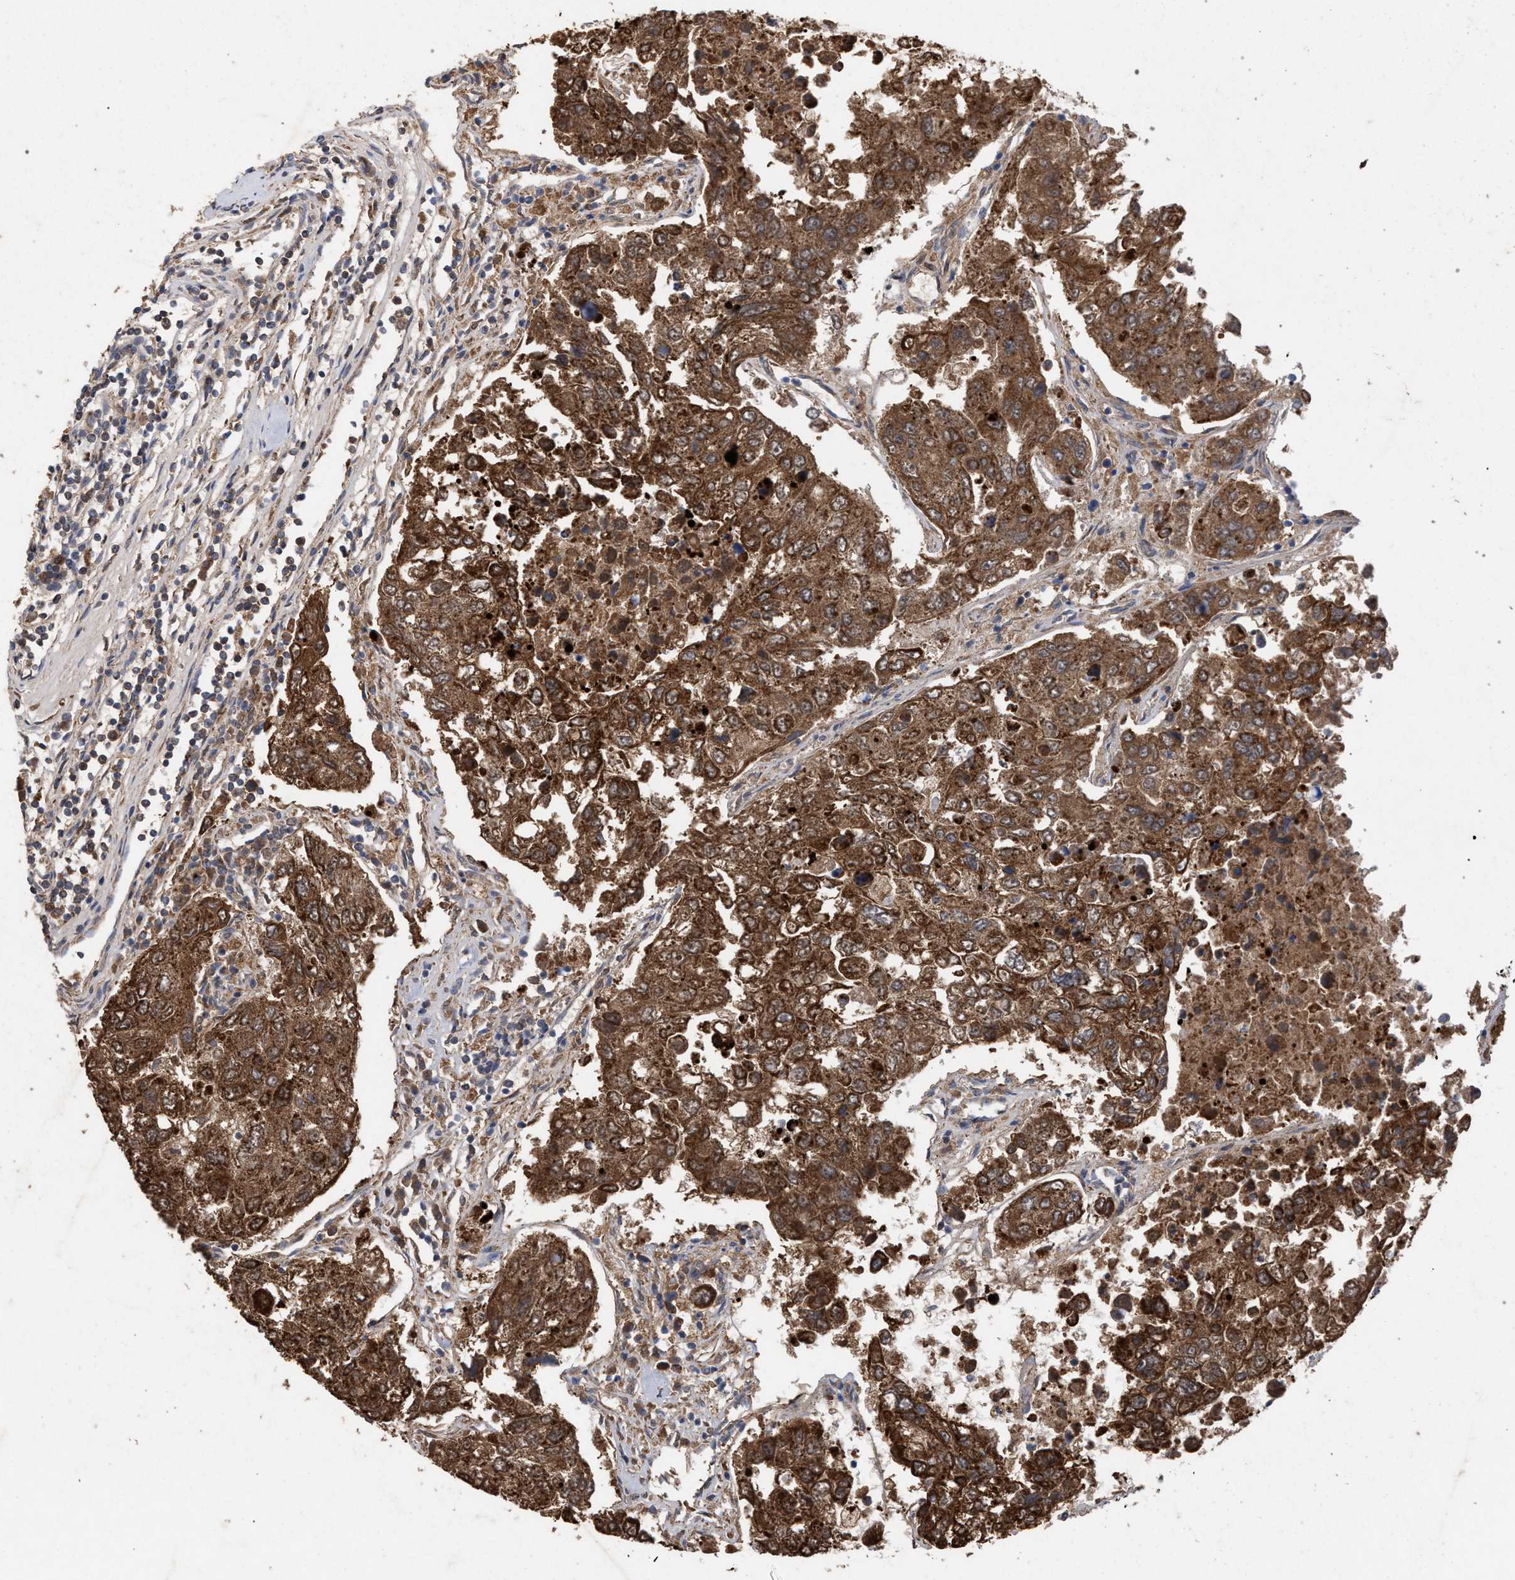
{"staining": {"intensity": "moderate", "quantity": ">75%", "location": "cytoplasmic/membranous"}, "tissue": "urothelial cancer", "cell_type": "Tumor cells", "image_type": "cancer", "snomed": [{"axis": "morphology", "description": "Urothelial carcinoma, High grade"}, {"axis": "topography", "description": "Lymph node"}, {"axis": "topography", "description": "Urinary bladder"}], "caption": "Immunohistochemistry photomicrograph of human urothelial carcinoma (high-grade) stained for a protein (brown), which exhibits medium levels of moderate cytoplasmic/membranous positivity in about >75% of tumor cells.", "gene": "BCL2L12", "patient": {"sex": "male", "age": 51}}